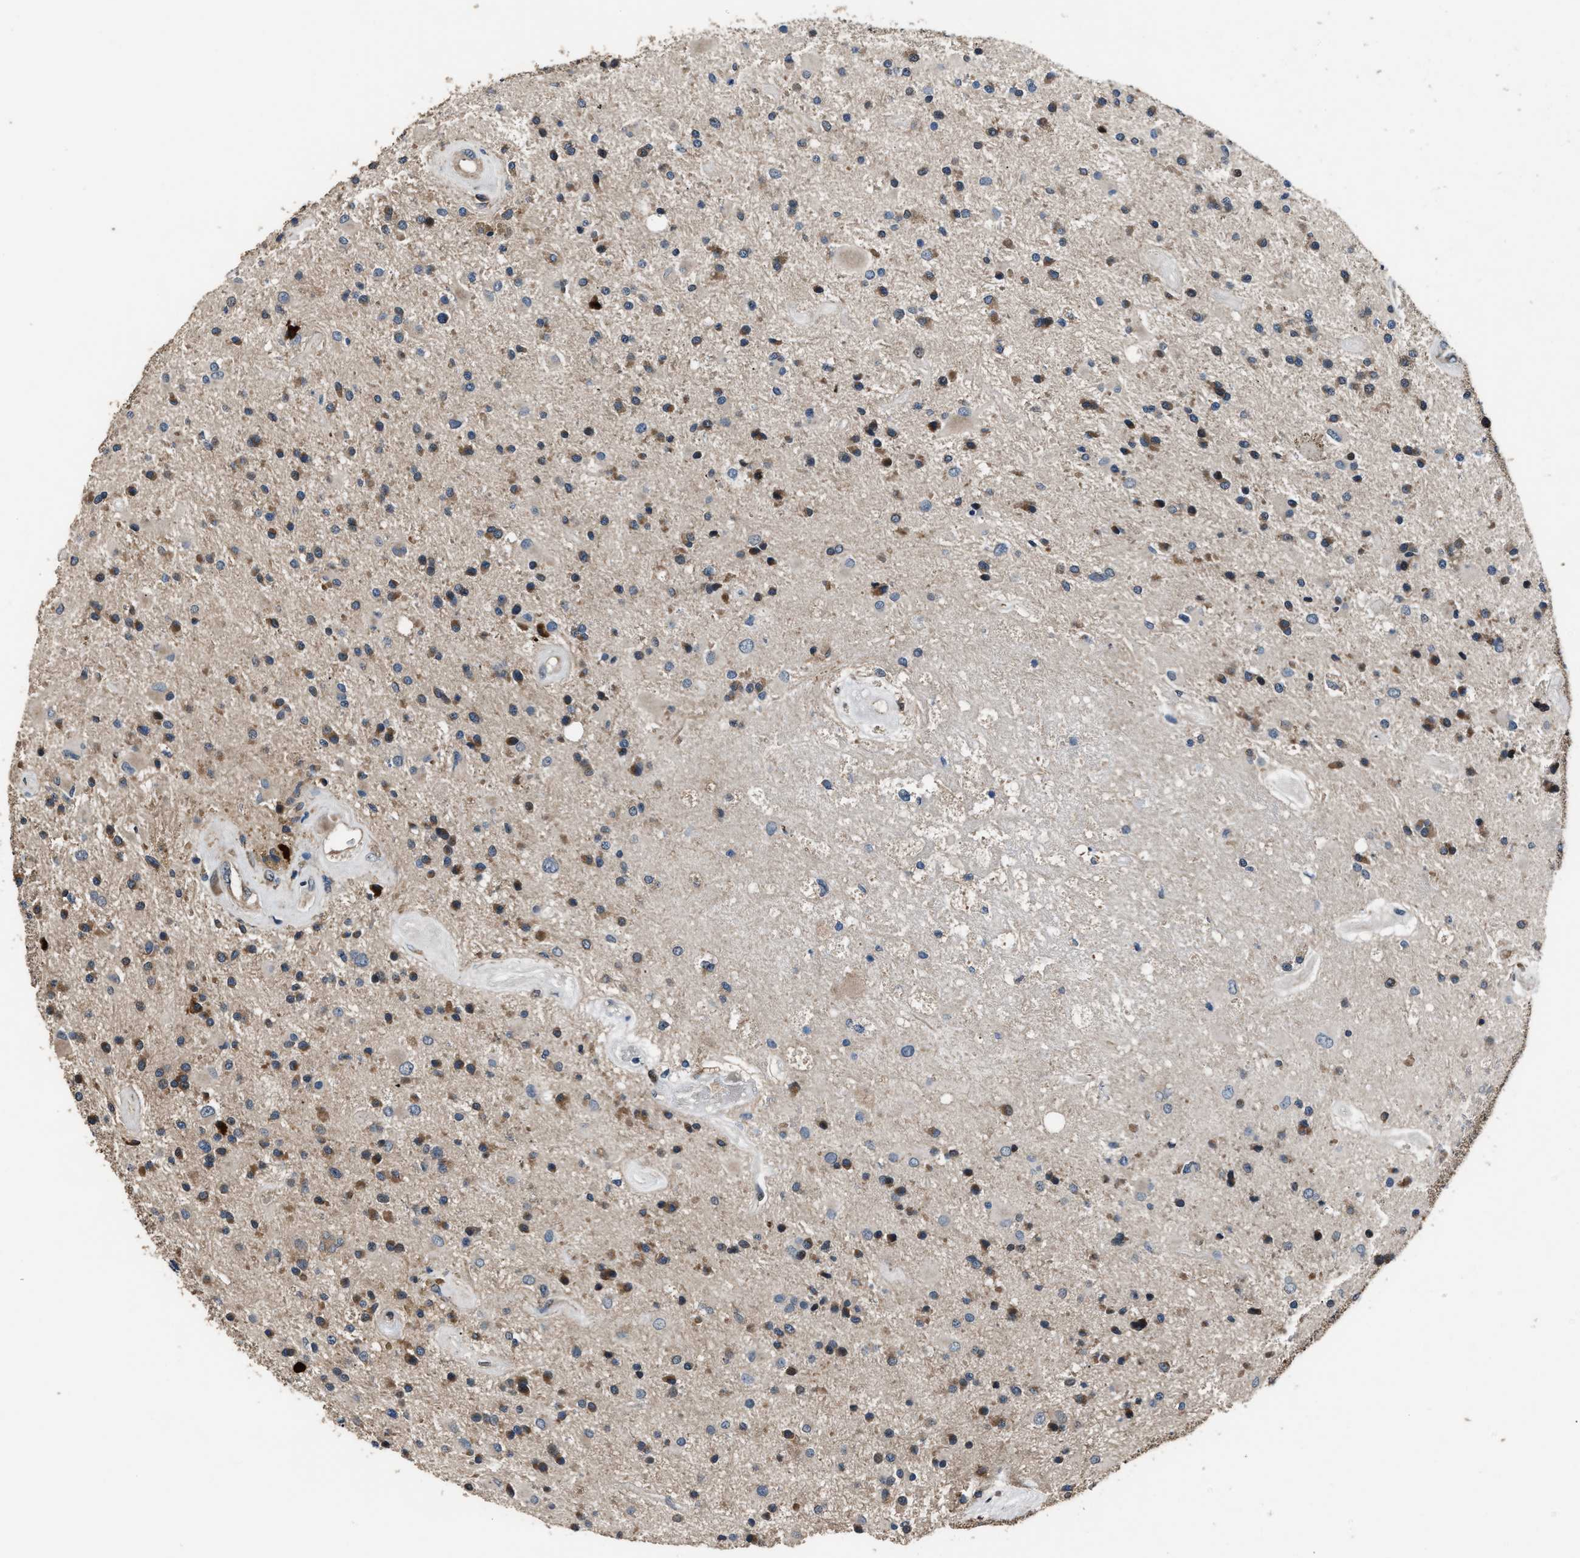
{"staining": {"intensity": "moderate", "quantity": "25%-75%", "location": "cytoplasmic/membranous"}, "tissue": "glioma", "cell_type": "Tumor cells", "image_type": "cancer", "snomed": [{"axis": "morphology", "description": "Glioma, malignant, Low grade"}, {"axis": "topography", "description": "Brain"}], "caption": "Glioma stained with DAB immunohistochemistry (IHC) exhibits medium levels of moderate cytoplasmic/membranous staining in about 25%-75% of tumor cells. (DAB = brown stain, brightfield microscopy at high magnification).", "gene": "IMPDH2", "patient": {"sex": "male", "age": 58}}